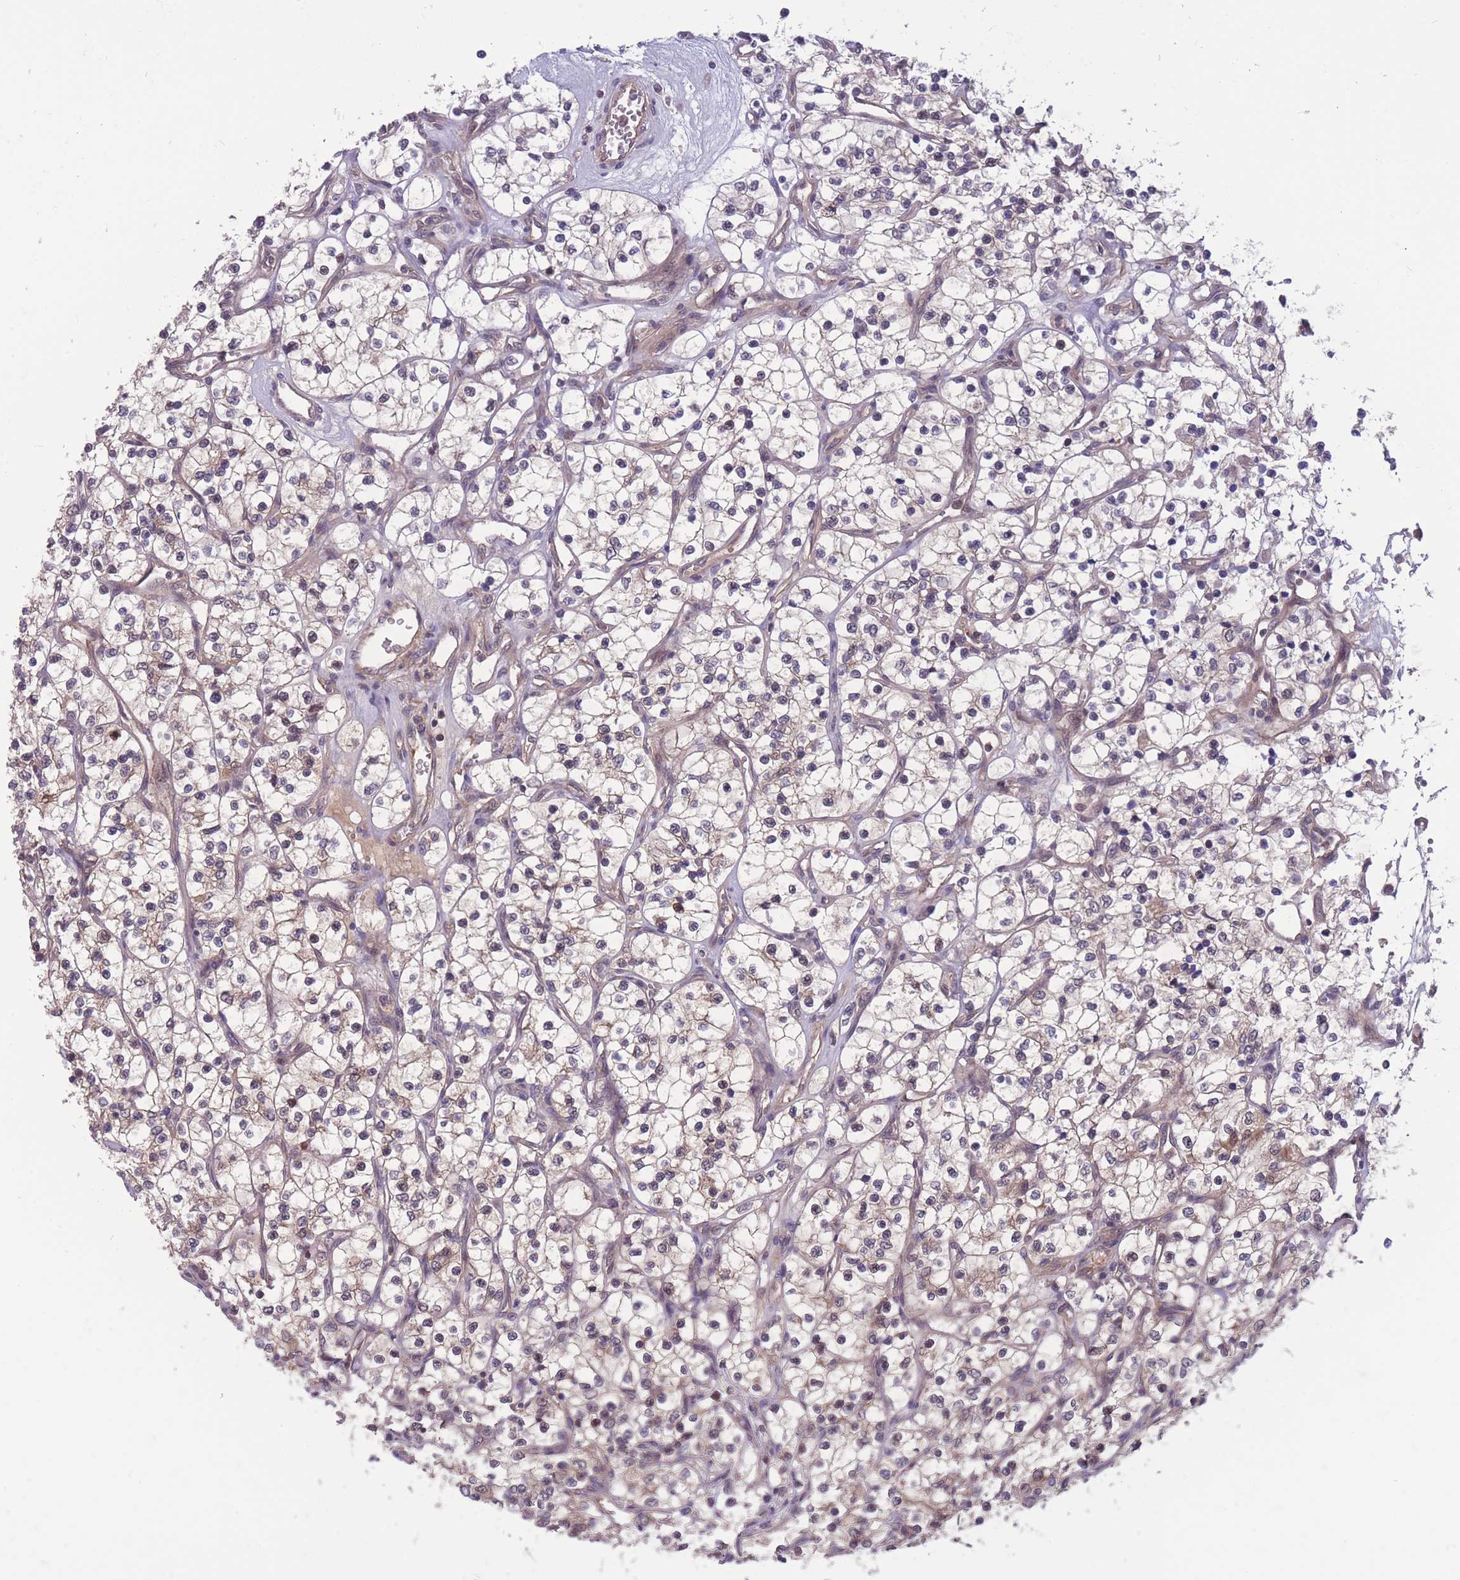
{"staining": {"intensity": "weak", "quantity": "<25%", "location": "cytoplasmic/membranous"}, "tissue": "renal cancer", "cell_type": "Tumor cells", "image_type": "cancer", "snomed": [{"axis": "morphology", "description": "Adenocarcinoma, NOS"}, {"axis": "topography", "description": "Kidney"}], "caption": "An immunohistochemistry histopathology image of renal adenocarcinoma is shown. There is no staining in tumor cells of renal adenocarcinoma.", "gene": "UBE2N", "patient": {"sex": "female", "age": 69}}